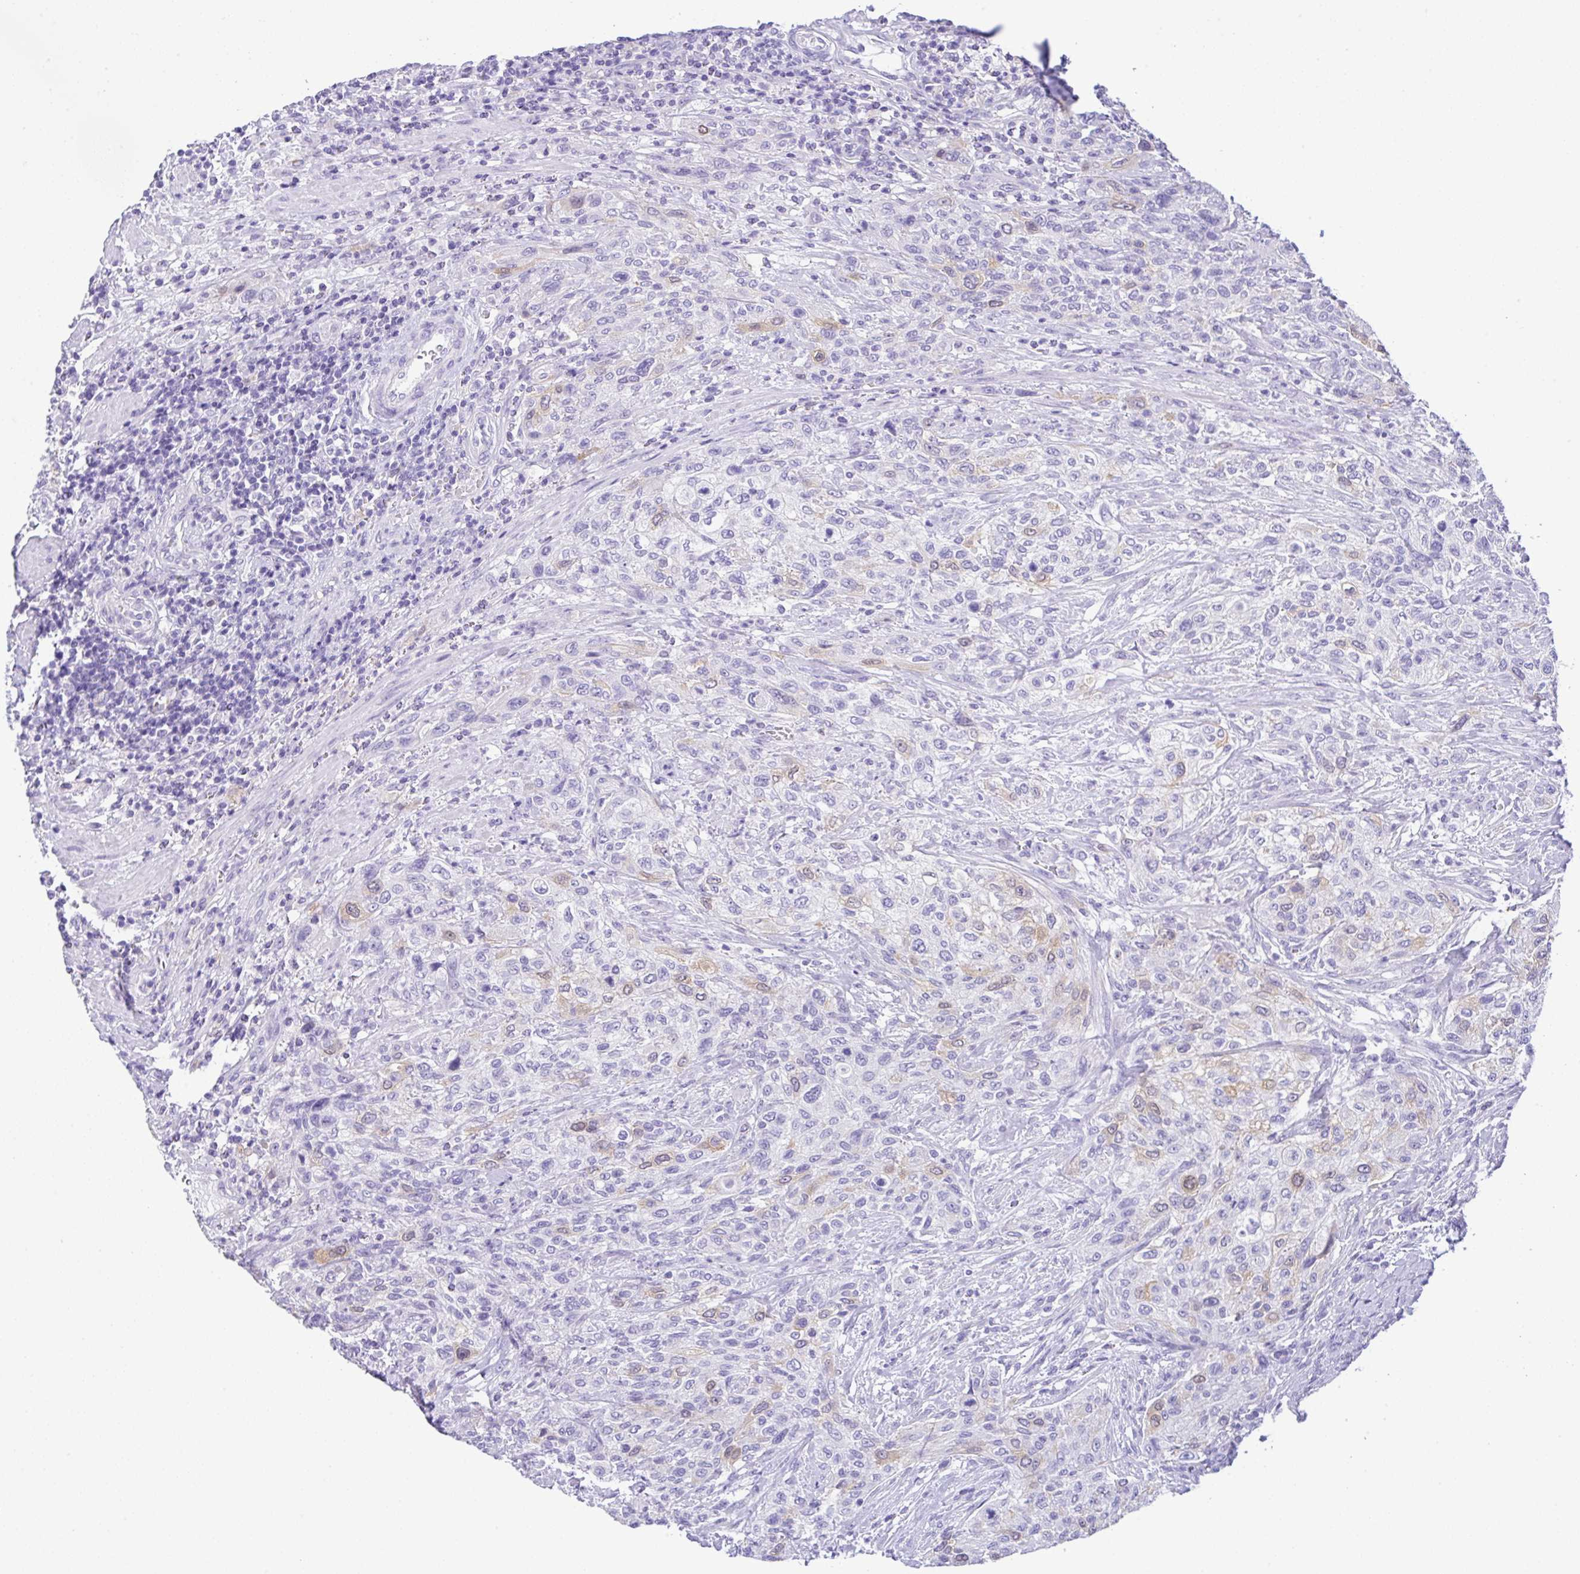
{"staining": {"intensity": "weak", "quantity": "<25%", "location": "cytoplasmic/membranous"}, "tissue": "urothelial cancer", "cell_type": "Tumor cells", "image_type": "cancer", "snomed": [{"axis": "morphology", "description": "Normal tissue, NOS"}, {"axis": "morphology", "description": "Urothelial carcinoma, NOS"}, {"axis": "topography", "description": "Urinary bladder"}, {"axis": "topography", "description": "Peripheral nerve tissue"}], "caption": "High power microscopy photomicrograph of an IHC photomicrograph of transitional cell carcinoma, revealing no significant expression in tumor cells.", "gene": "RRM2", "patient": {"sex": "male", "age": 35}}